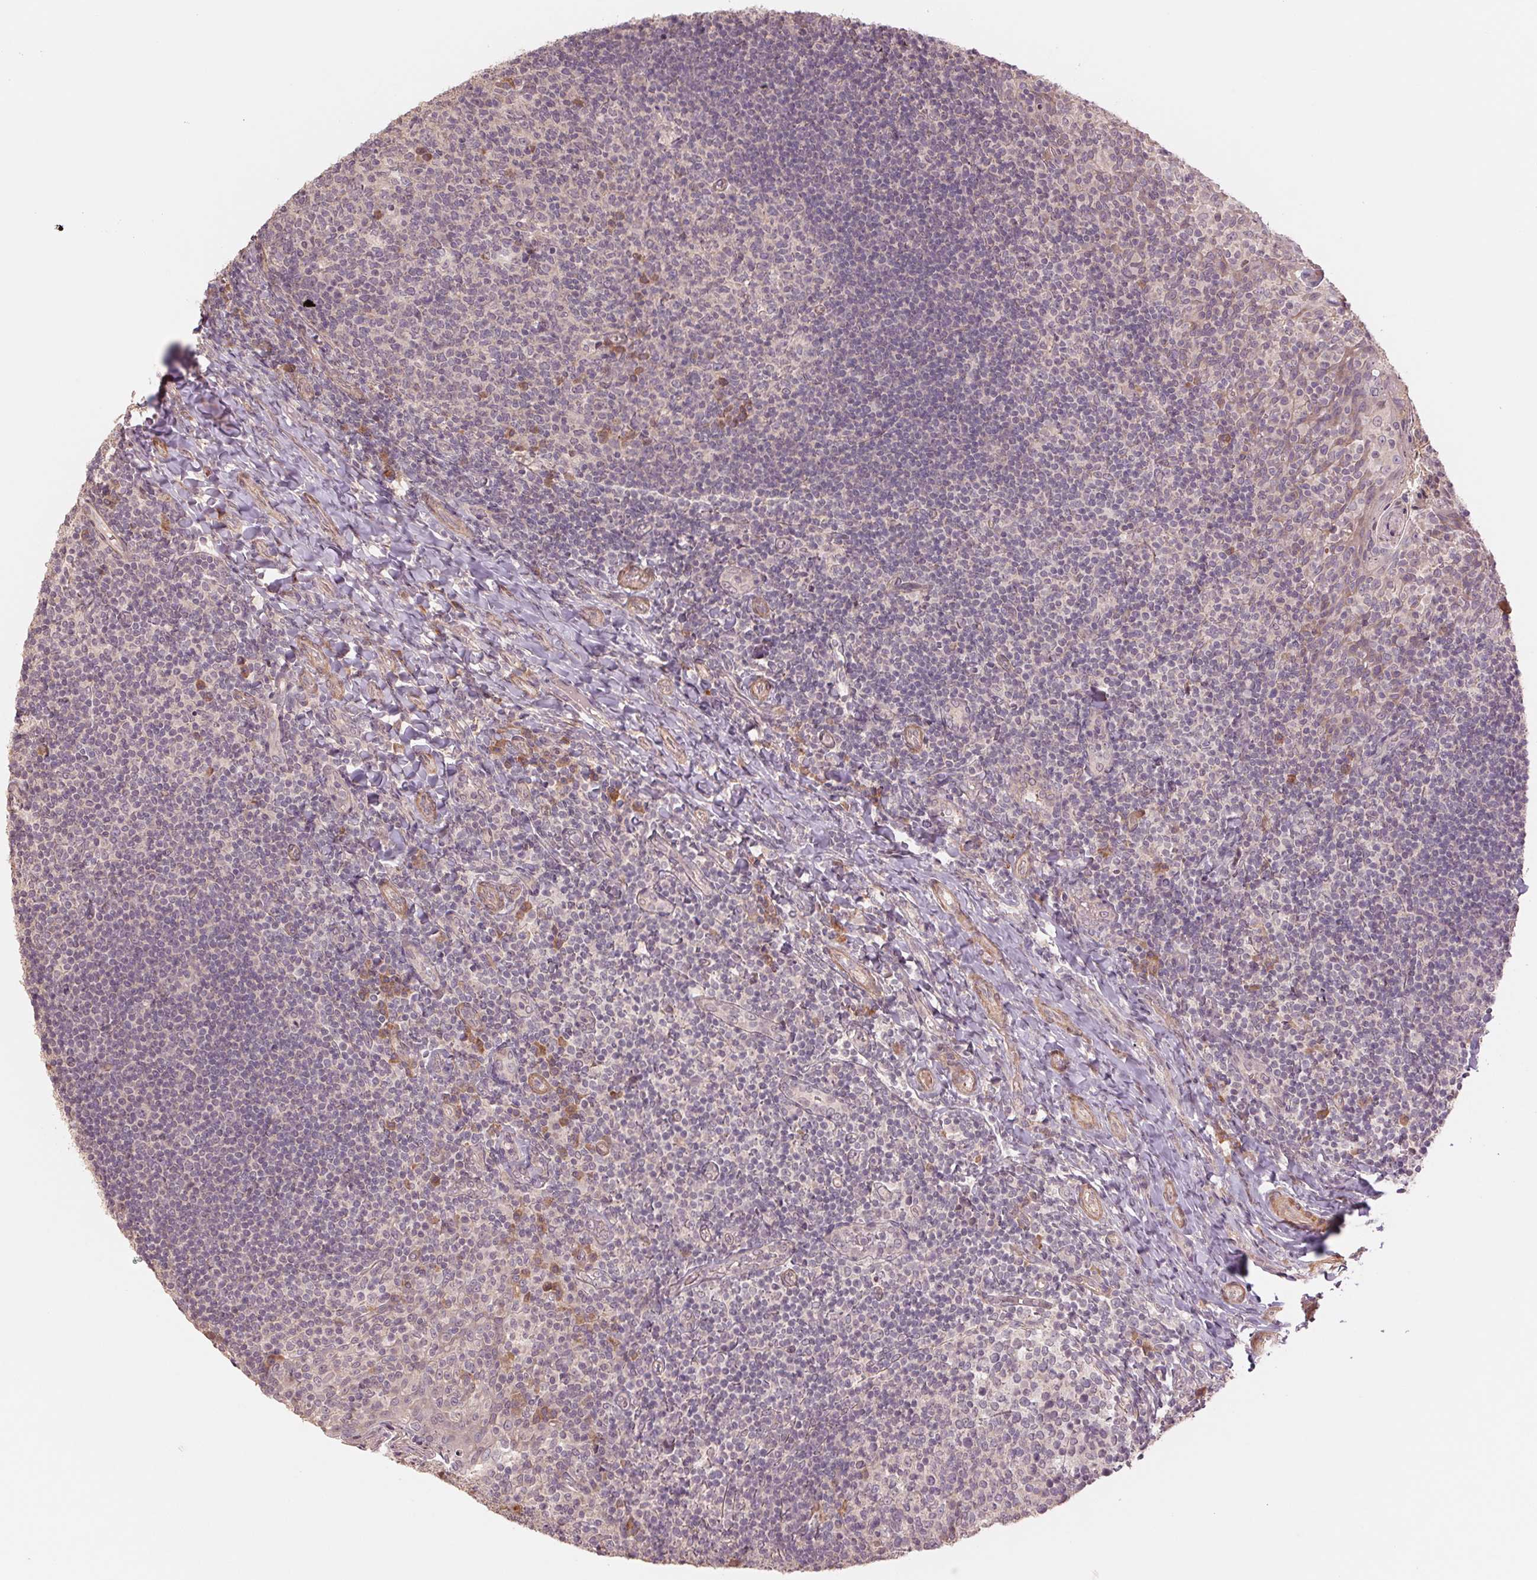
{"staining": {"intensity": "weak", "quantity": "<25%", "location": "cytoplasmic/membranous"}, "tissue": "tonsil", "cell_type": "Germinal center cells", "image_type": "normal", "snomed": [{"axis": "morphology", "description": "Normal tissue, NOS"}, {"axis": "topography", "description": "Tonsil"}], "caption": "IHC of benign human tonsil exhibits no positivity in germinal center cells. (Brightfield microscopy of DAB (3,3'-diaminobenzidine) immunohistochemistry at high magnification).", "gene": "PPIAL4A", "patient": {"sex": "female", "age": 10}}